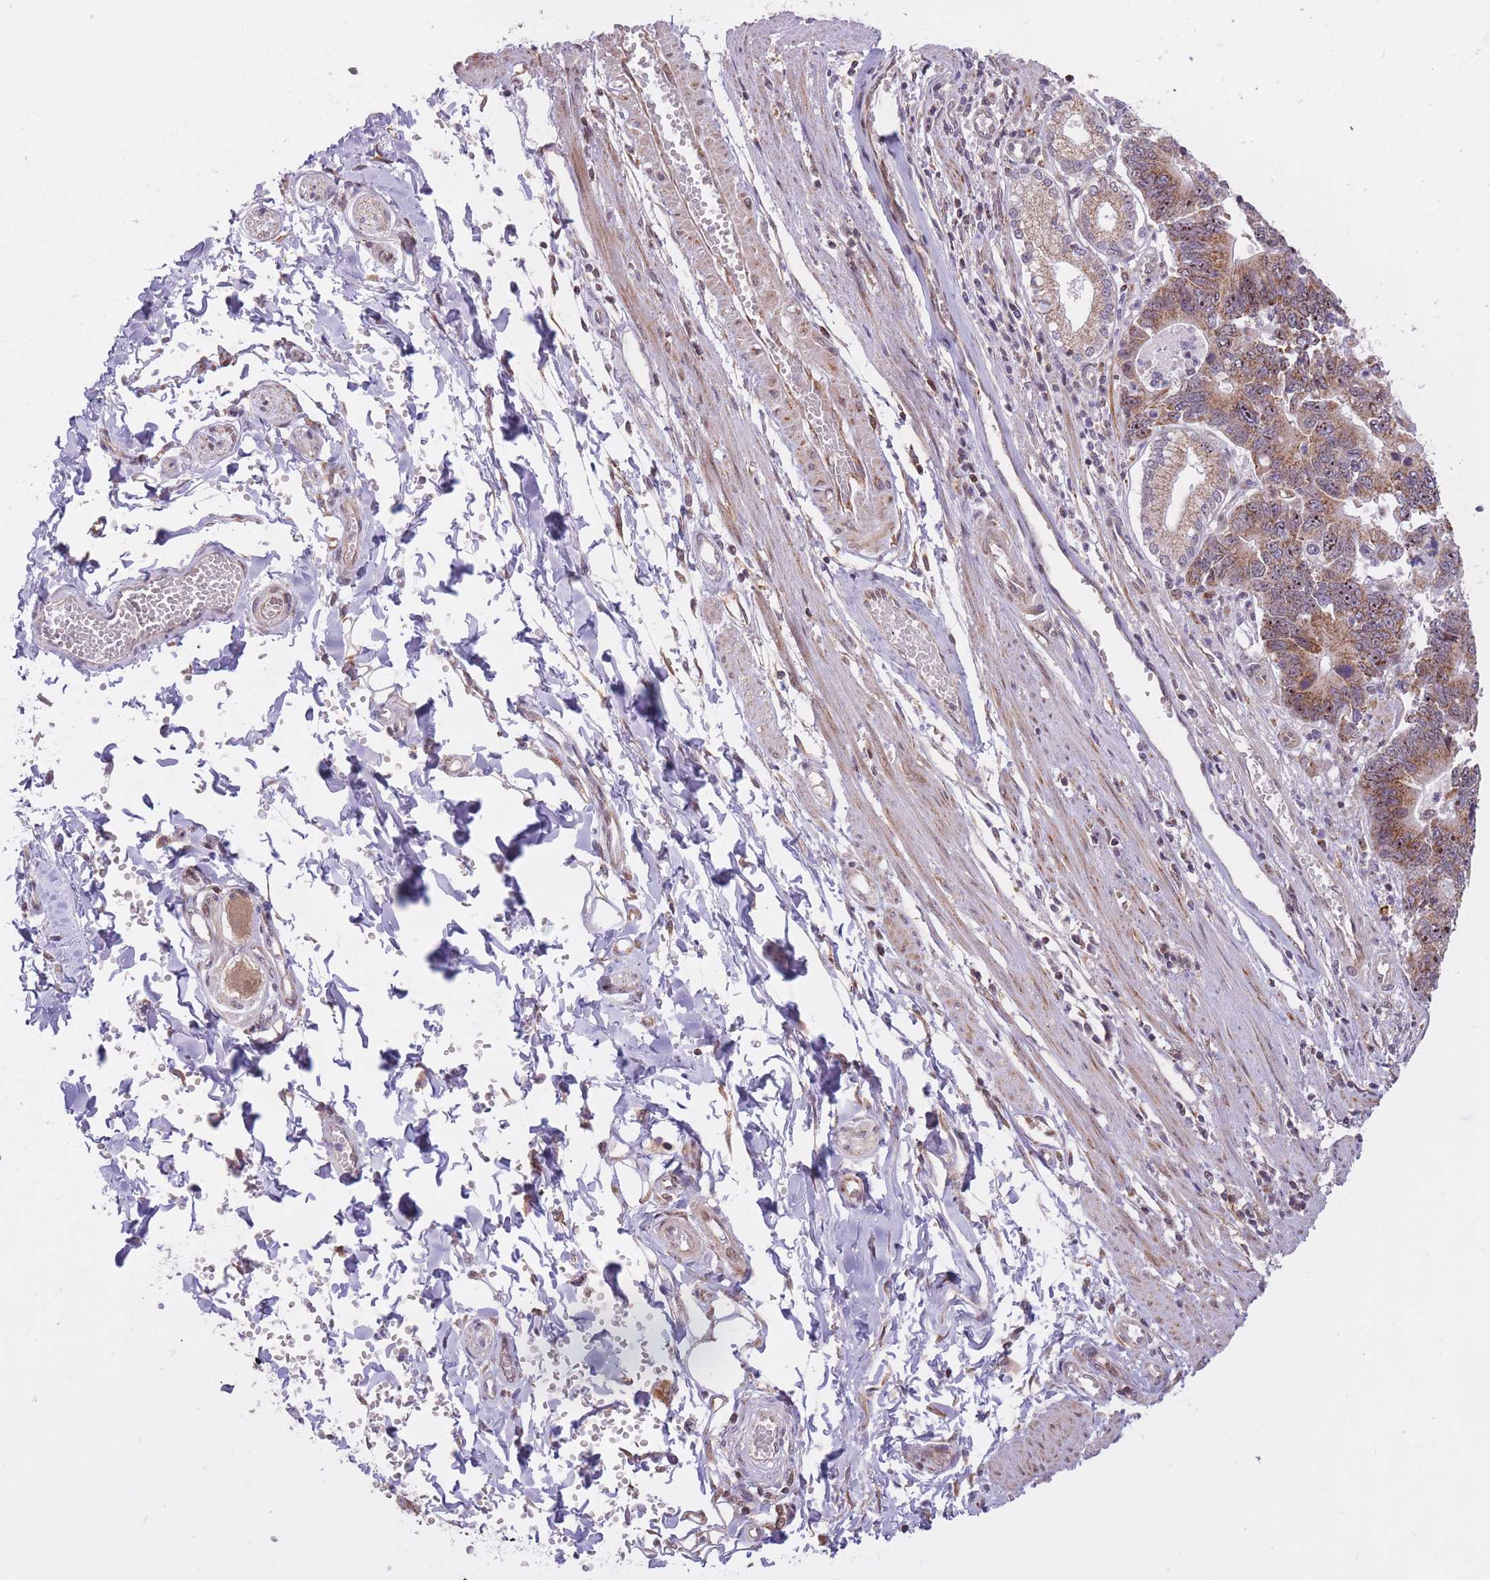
{"staining": {"intensity": "strong", "quantity": ">75%", "location": "cytoplasmic/membranous,nuclear"}, "tissue": "stomach cancer", "cell_type": "Tumor cells", "image_type": "cancer", "snomed": [{"axis": "morphology", "description": "Adenocarcinoma, NOS"}, {"axis": "topography", "description": "Stomach"}], "caption": "Protein staining reveals strong cytoplasmic/membranous and nuclear staining in approximately >75% of tumor cells in adenocarcinoma (stomach).", "gene": "DPYSL4", "patient": {"sex": "male", "age": 59}}